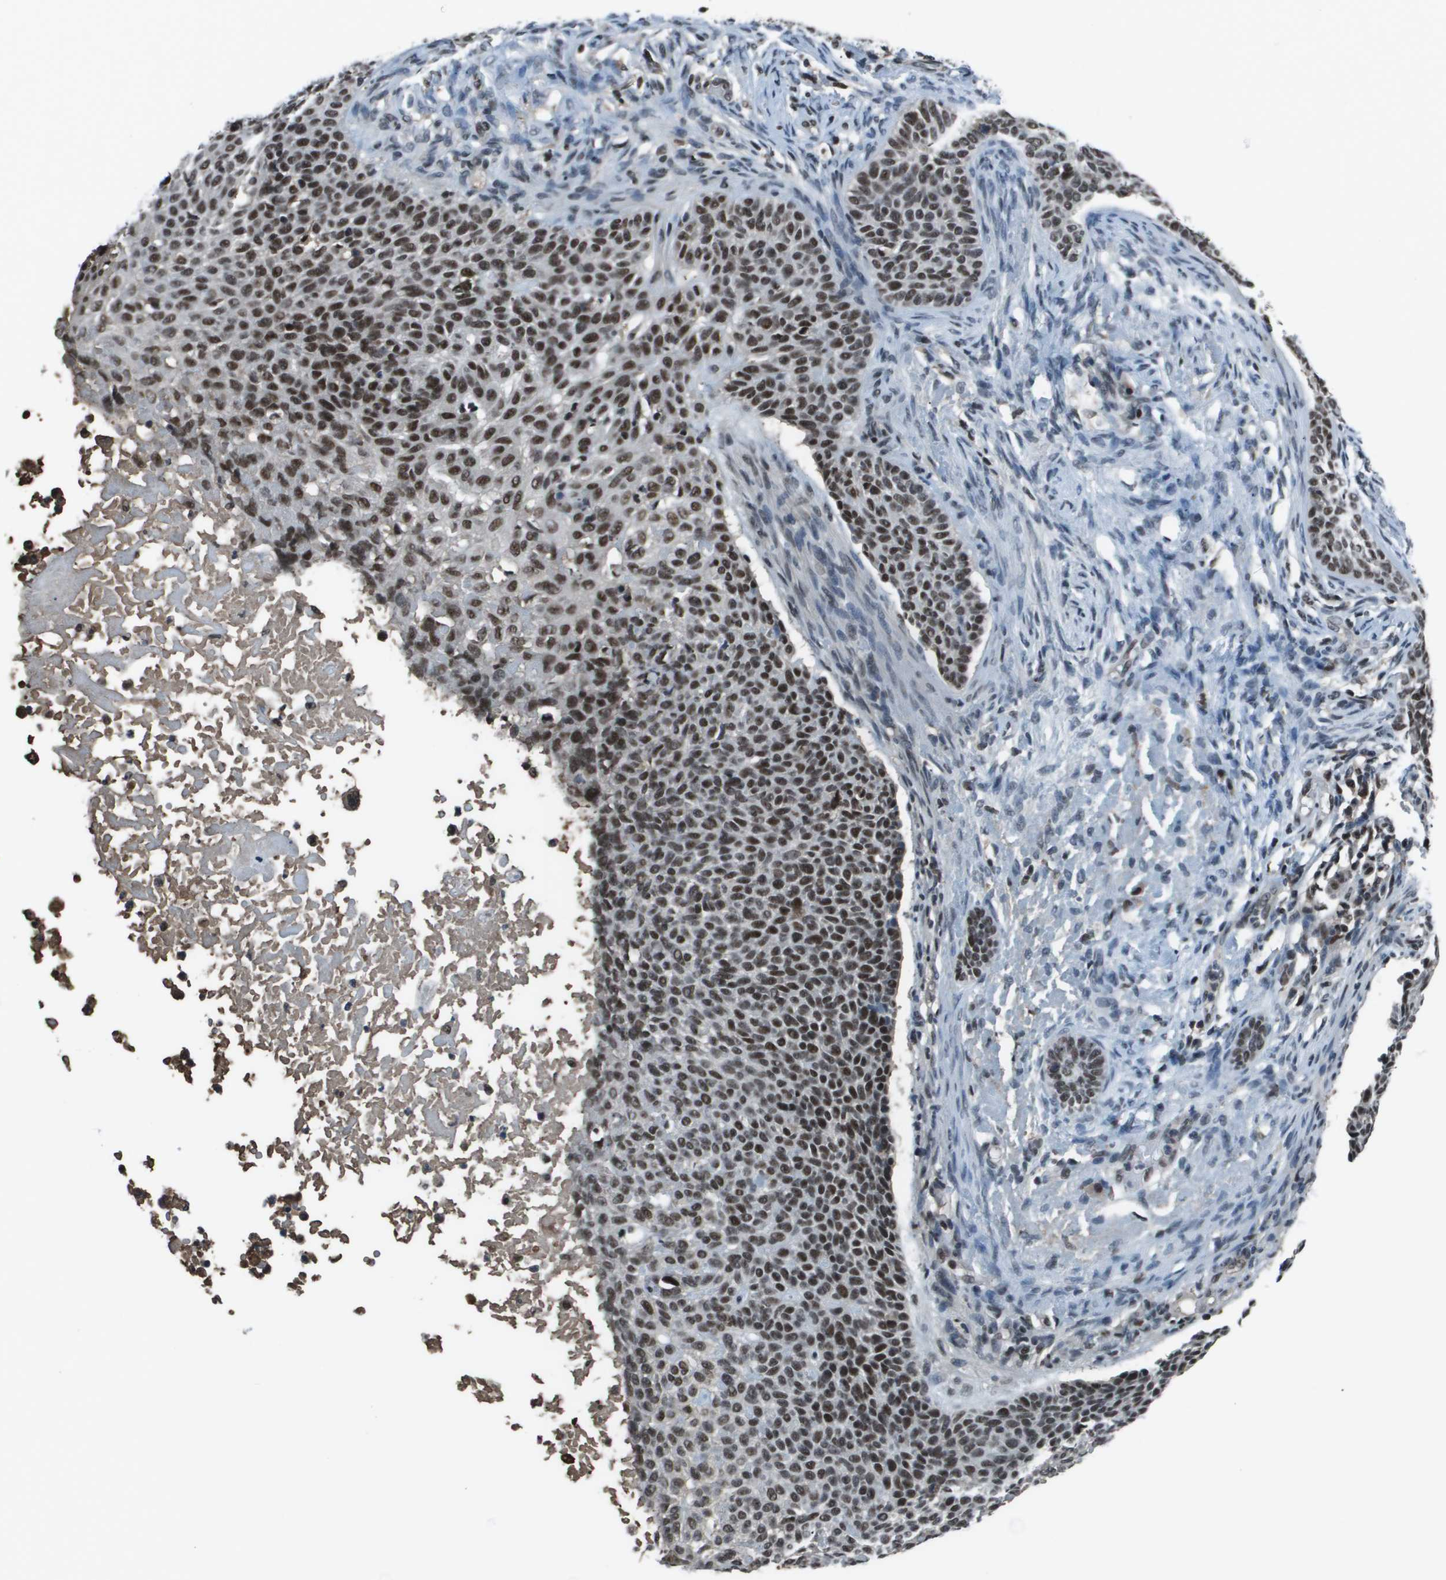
{"staining": {"intensity": "strong", "quantity": ">75%", "location": "nuclear"}, "tissue": "skin cancer", "cell_type": "Tumor cells", "image_type": "cancer", "snomed": [{"axis": "morphology", "description": "Normal tissue, NOS"}, {"axis": "morphology", "description": "Basal cell carcinoma"}, {"axis": "topography", "description": "Skin"}], "caption": "Immunohistochemistry histopathology image of human skin cancer stained for a protein (brown), which exhibits high levels of strong nuclear staining in approximately >75% of tumor cells.", "gene": "THRAP3", "patient": {"sex": "male", "age": 87}}